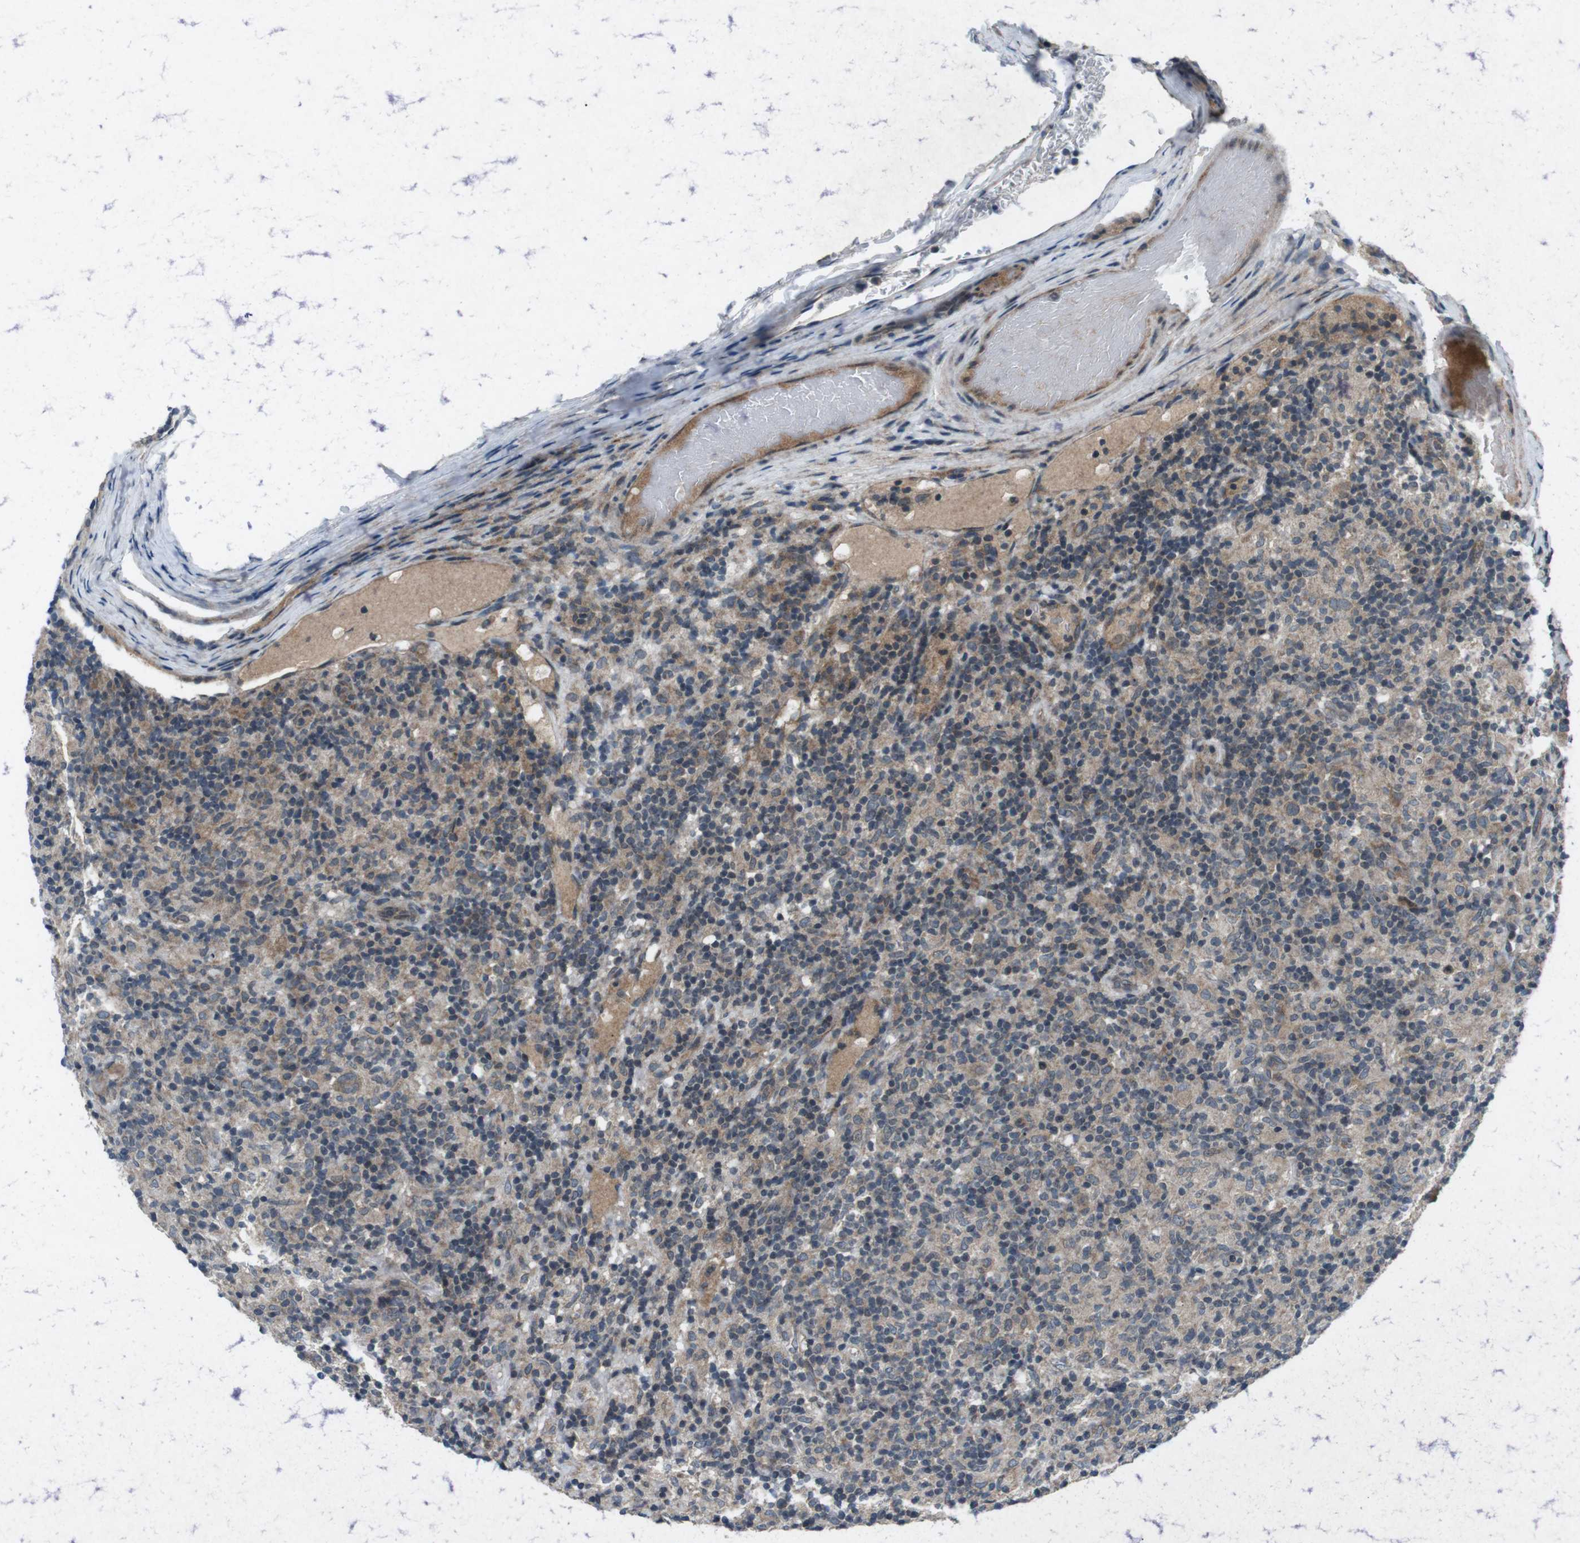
{"staining": {"intensity": "moderate", "quantity": "25%-75%", "location": "cytoplasmic/membranous"}, "tissue": "lymphoma", "cell_type": "Tumor cells", "image_type": "cancer", "snomed": [{"axis": "morphology", "description": "Hodgkin's disease, NOS"}, {"axis": "topography", "description": "Lymph node"}], "caption": "Brown immunohistochemical staining in human lymphoma reveals moderate cytoplasmic/membranous staining in approximately 25%-75% of tumor cells. (DAB = brown stain, brightfield microscopy at high magnification).", "gene": "CDK16", "patient": {"sex": "male", "age": 70}}